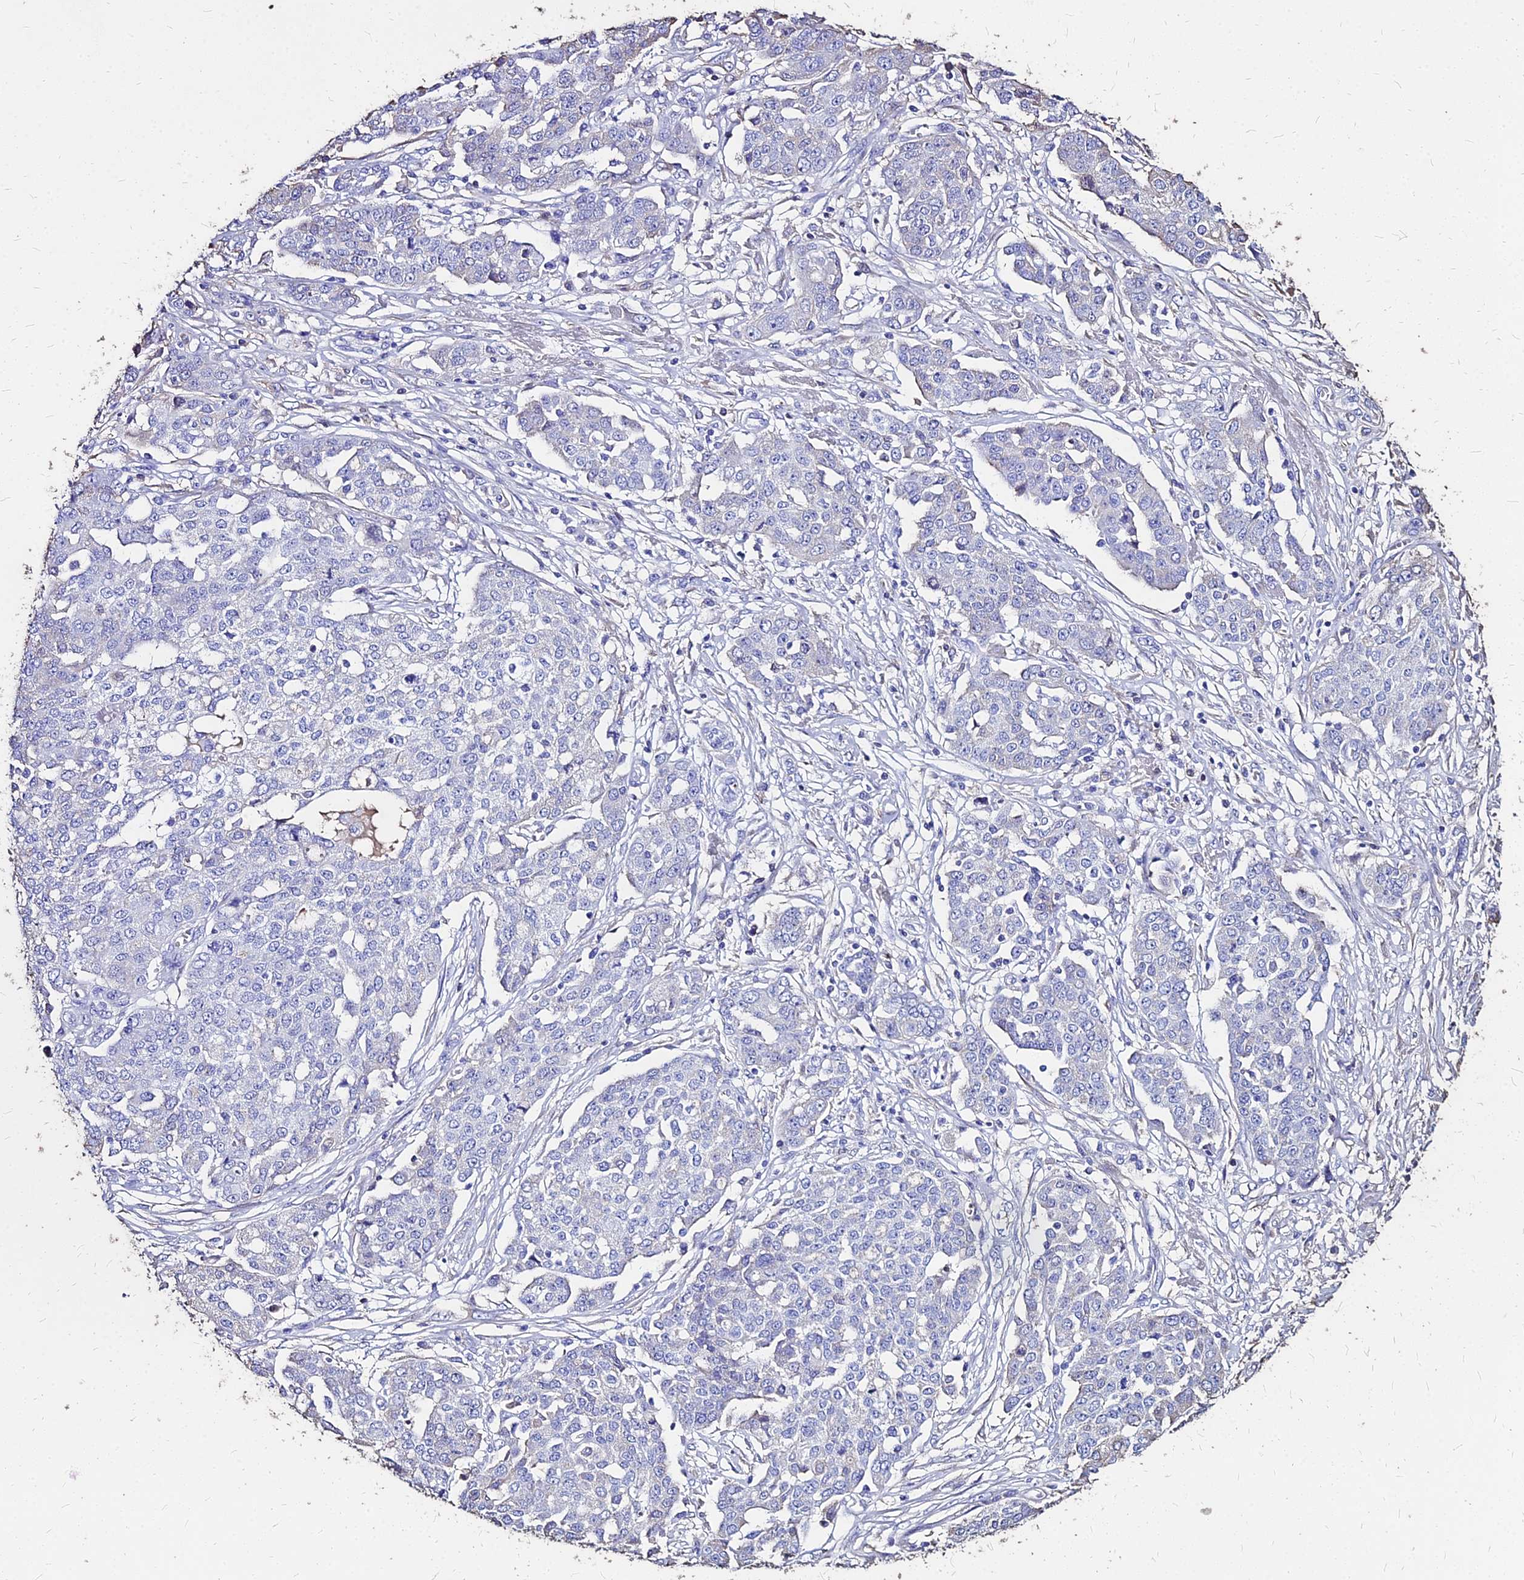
{"staining": {"intensity": "negative", "quantity": "none", "location": "none"}, "tissue": "ovarian cancer", "cell_type": "Tumor cells", "image_type": "cancer", "snomed": [{"axis": "morphology", "description": "Cystadenocarcinoma, serous, NOS"}, {"axis": "topography", "description": "Soft tissue"}, {"axis": "topography", "description": "Ovary"}], "caption": "Immunohistochemistry (IHC) photomicrograph of neoplastic tissue: ovarian serous cystadenocarcinoma stained with DAB displays no significant protein staining in tumor cells.", "gene": "NME5", "patient": {"sex": "female", "age": 57}}